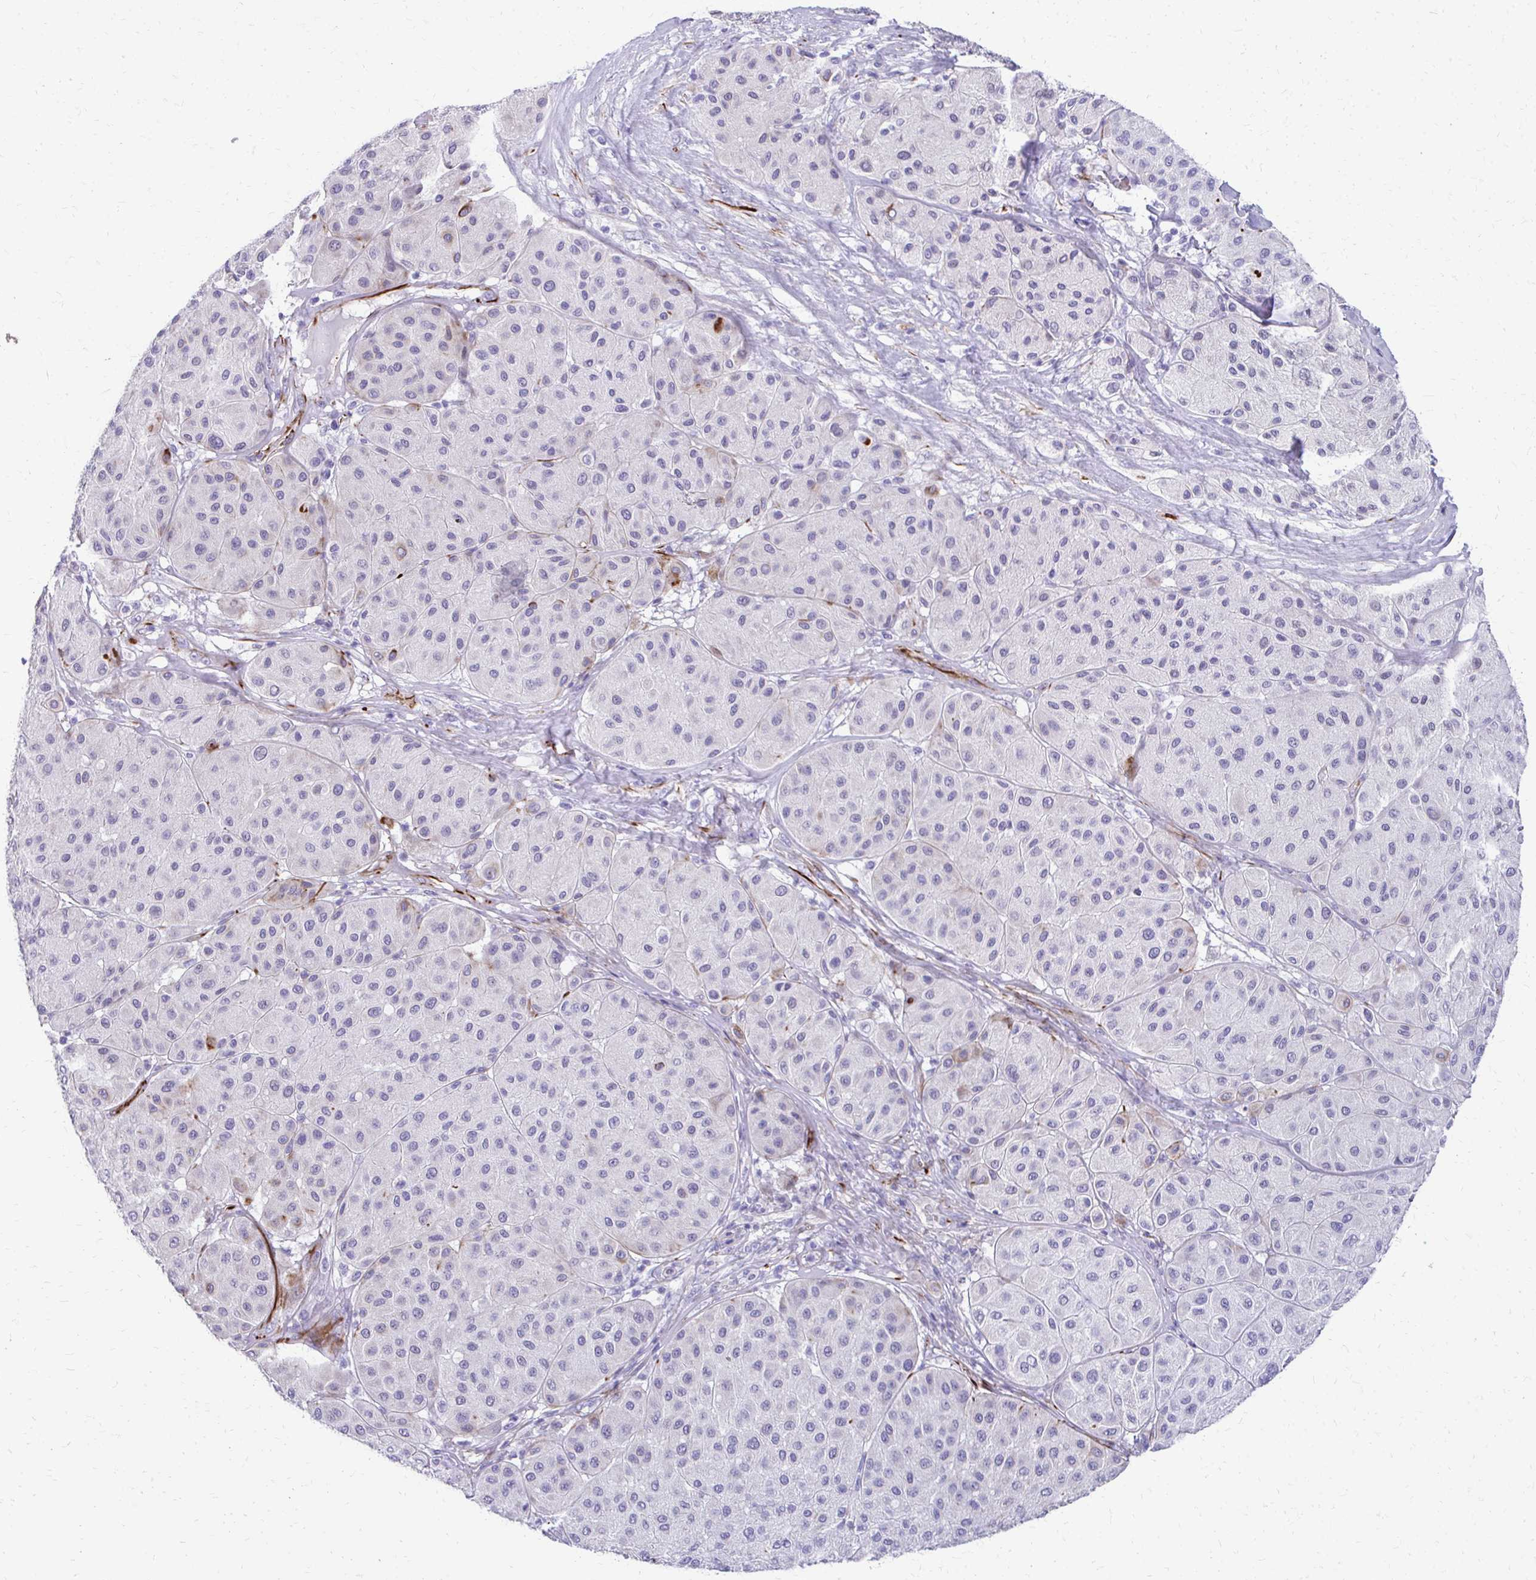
{"staining": {"intensity": "negative", "quantity": "none", "location": "none"}, "tissue": "melanoma", "cell_type": "Tumor cells", "image_type": "cancer", "snomed": [{"axis": "morphology", "description": "Malignant melanoma, Metastatic site"}, {"axis": "topography", "description": "Smooth muscle"}], "caption": "Photomicrograph shows no significant protein staining in tumor cells of malignant melanoma (metastatic site).", "gene": "TRIM6", "patient": {"sex": "male", "age": 41}}